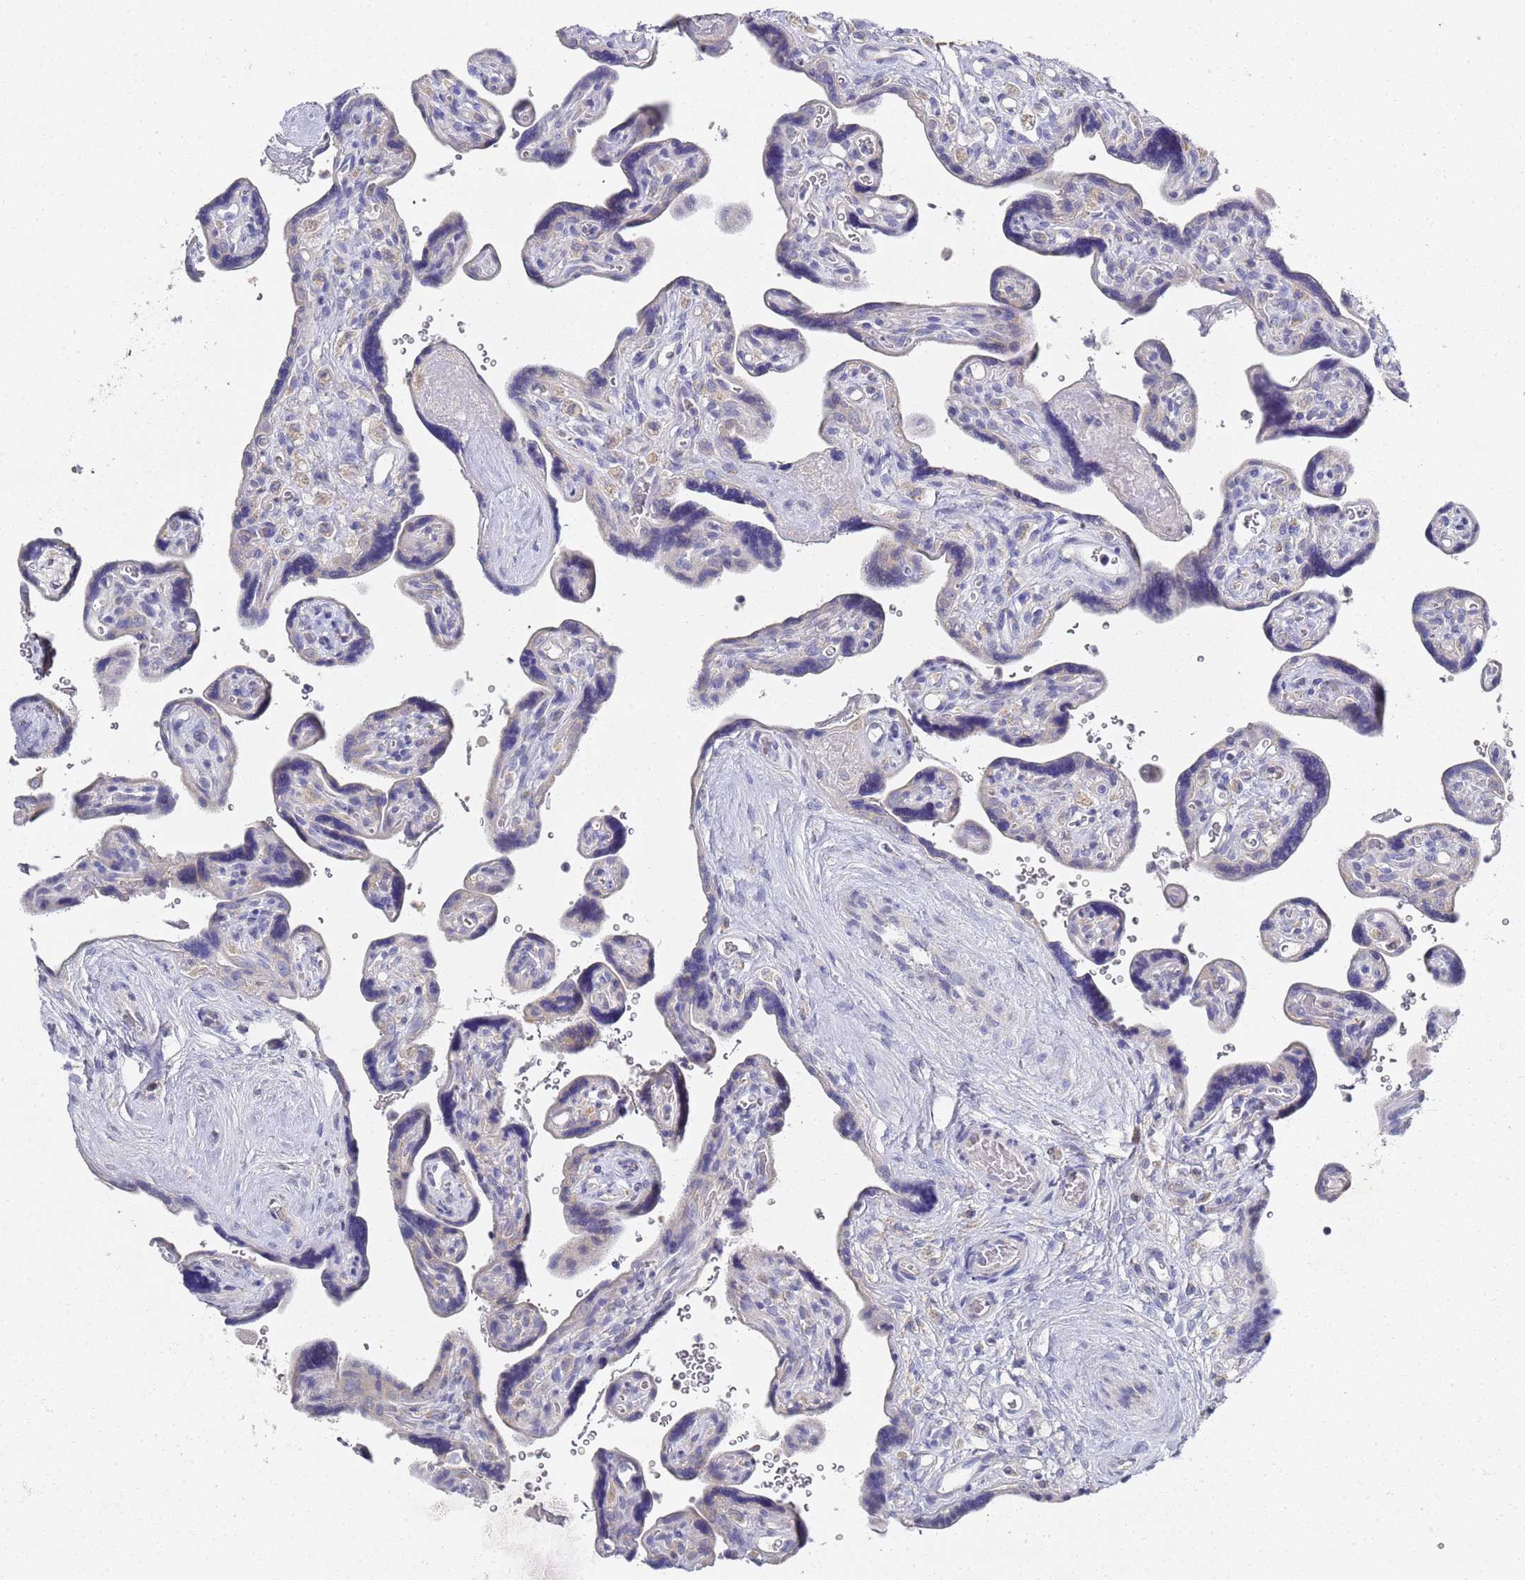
{"staining": {"intensity": "negative", "quantity": "none", "location": "none"}, "tissue": "placenta", "cell_type": "Decidual cells", "image_type": "normal", "snomed": [{"axis": "morphology", "description": "Normal tissue, NOS"}, {"axis": "topography", "description": "Placenta"}], "caption": "This is an immunohistochemistry micrograph of unremarkable human placenta. There is no positivity in decidual cells.", "gene": "NPEPPS", "patient": {"sex": "female", "age": 39}}